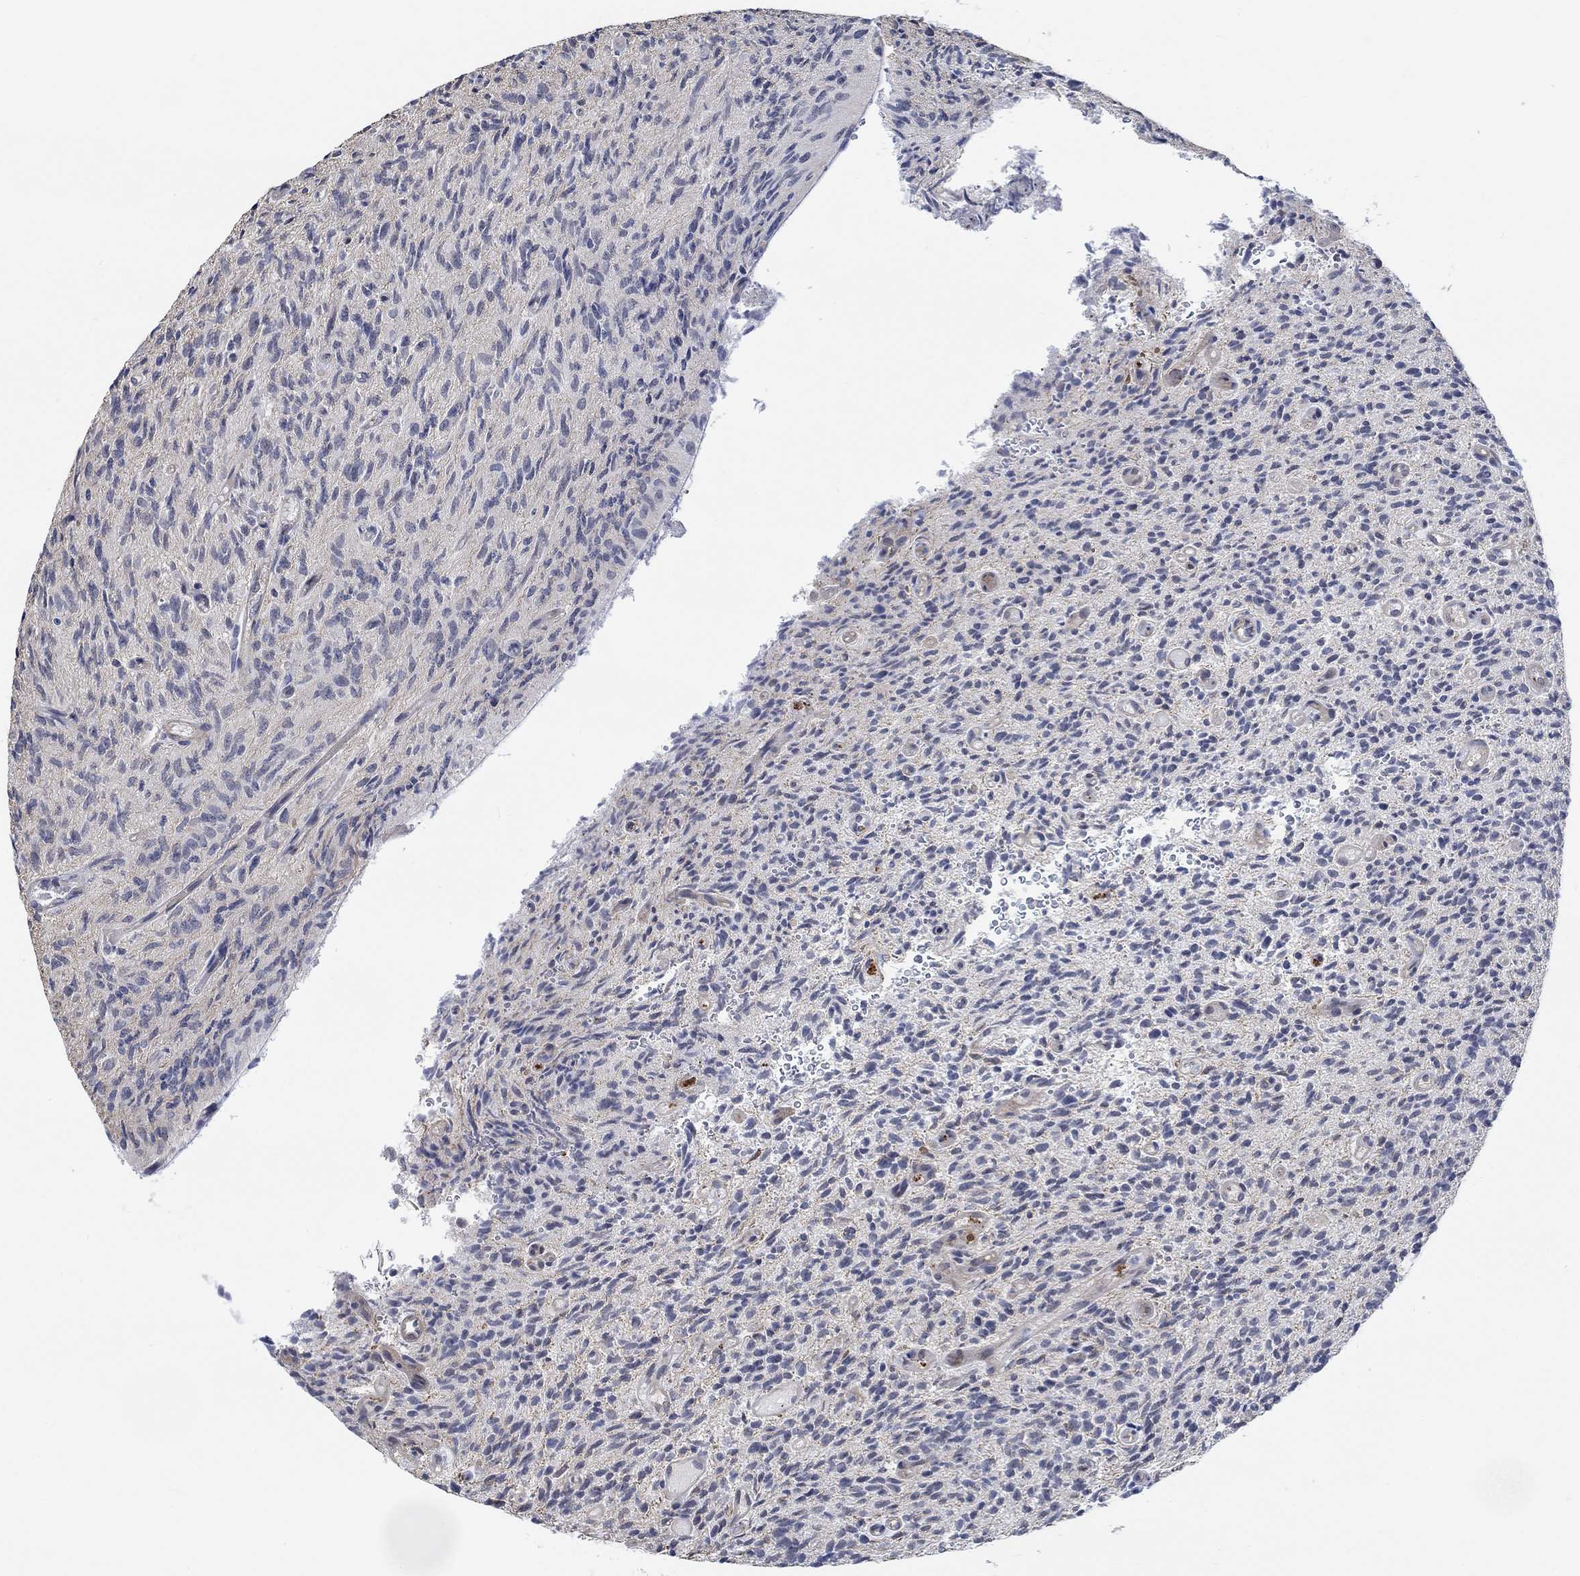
{"staining": {"intensity": "weak", "quantity": "<25%", "location": "nuclear"}, "tissue": "glioma", "cell_type": "Tumor cells", "image_type": "cancer", "snomed": [{"axis": "morphology", "description": "Glioma, malignant, High grade"}, {"axis": "topography", "description": "Brain"}], "caption": "A photomicrograph of malignant glioma (high-grade) stained for a protein shows no brown staining in tumor cells. Nuclei are stained in blue.", "gene": "KCNH8", "patient": {"sex": "male", "age": 64}}